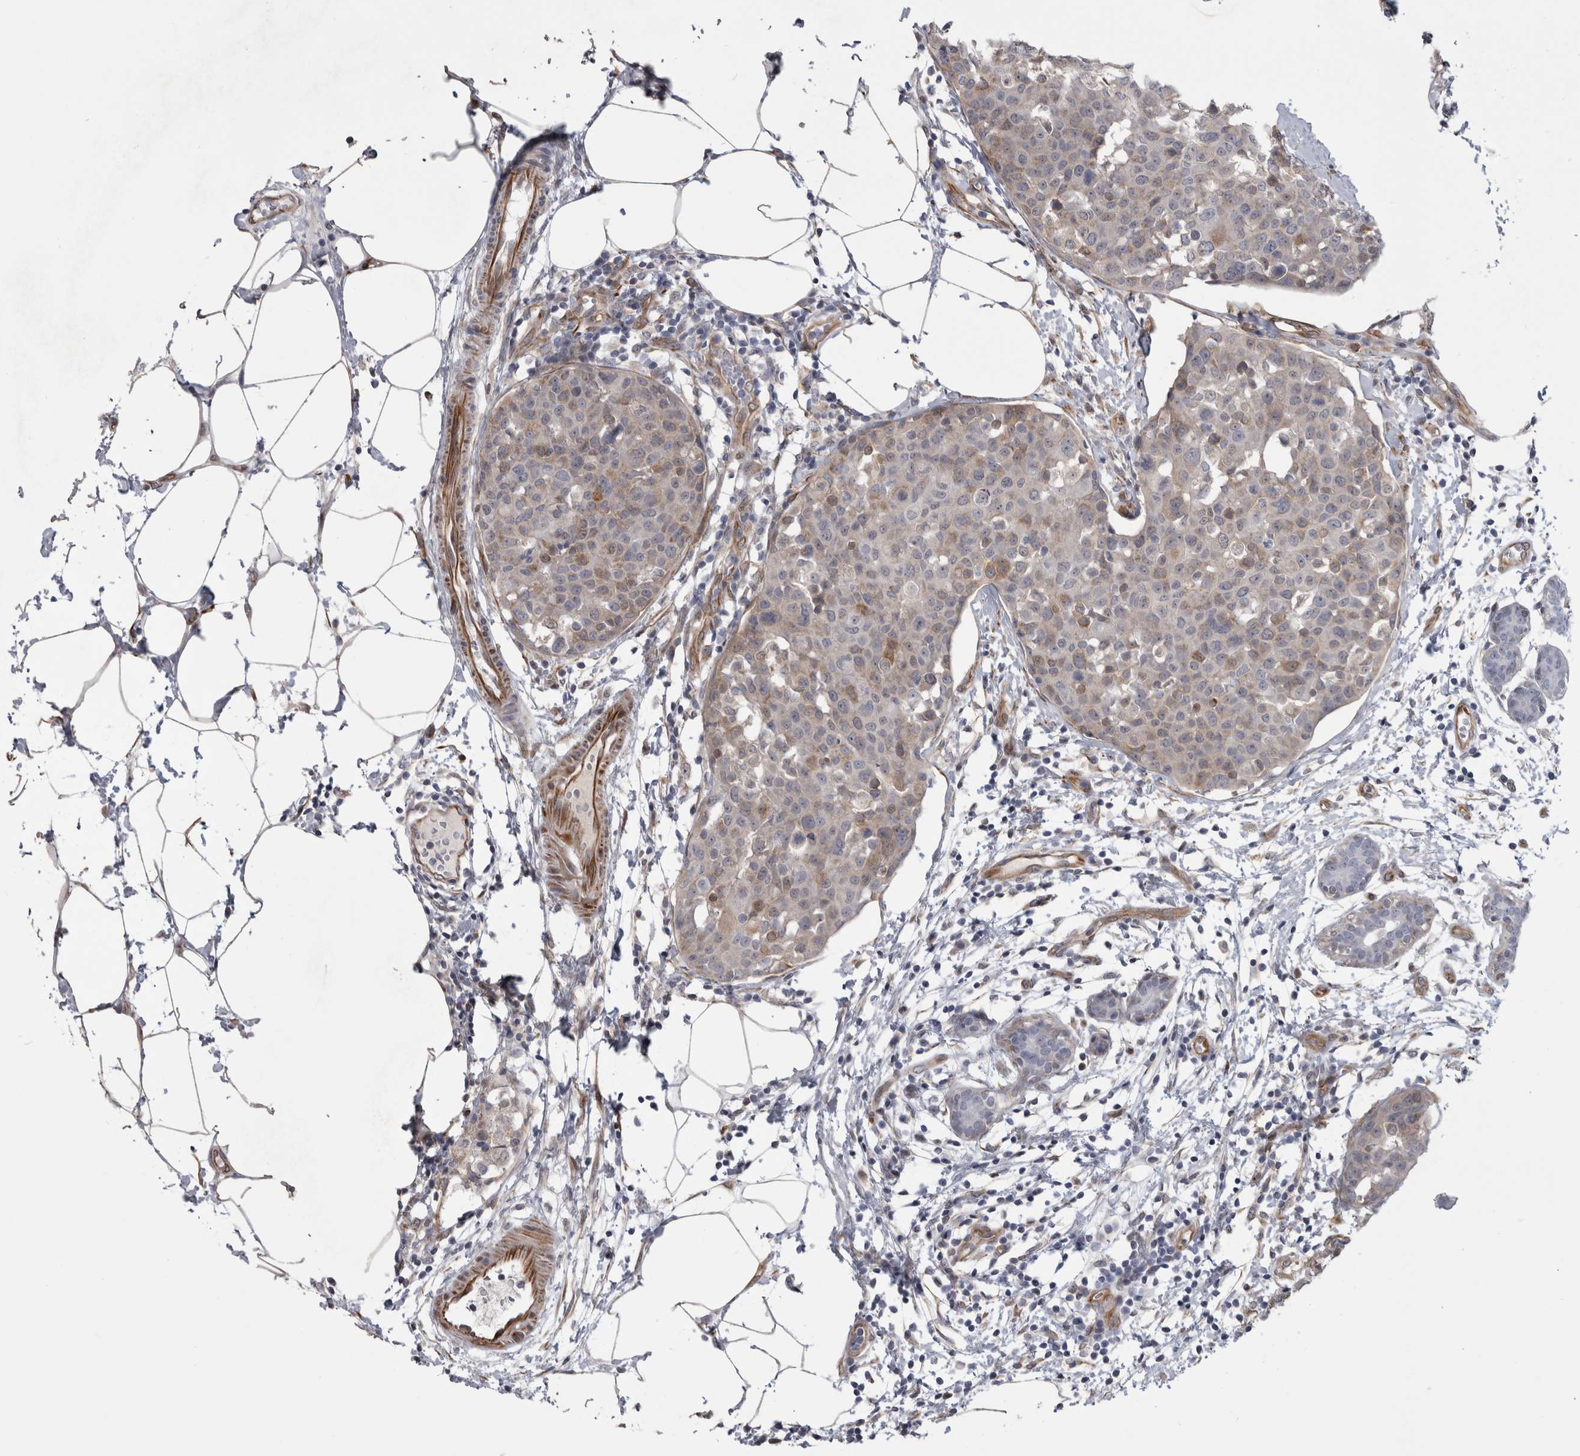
{"staining": {"intensity": "weak", "quantity": "<25%", "location": "cytoplasmic/membranous"}, "tissue": "breast cancer", "cell_type": "Tumor cells", "image_type": "cancer", "snomed": [{"axis": "morphology", "description": "Normal tissue, NOS"}, {"axis": "morphology", "description": "Duct carcinoma"}, {"axis": "topography", "description": "Breast"}], "caption": "A photomicrograph of intraductal carcinoma (breast) stained for a protein shows no brown staining in tumor cells.", "gene": "ACOT7", "patient": {"sex": "female", "age": 37}}